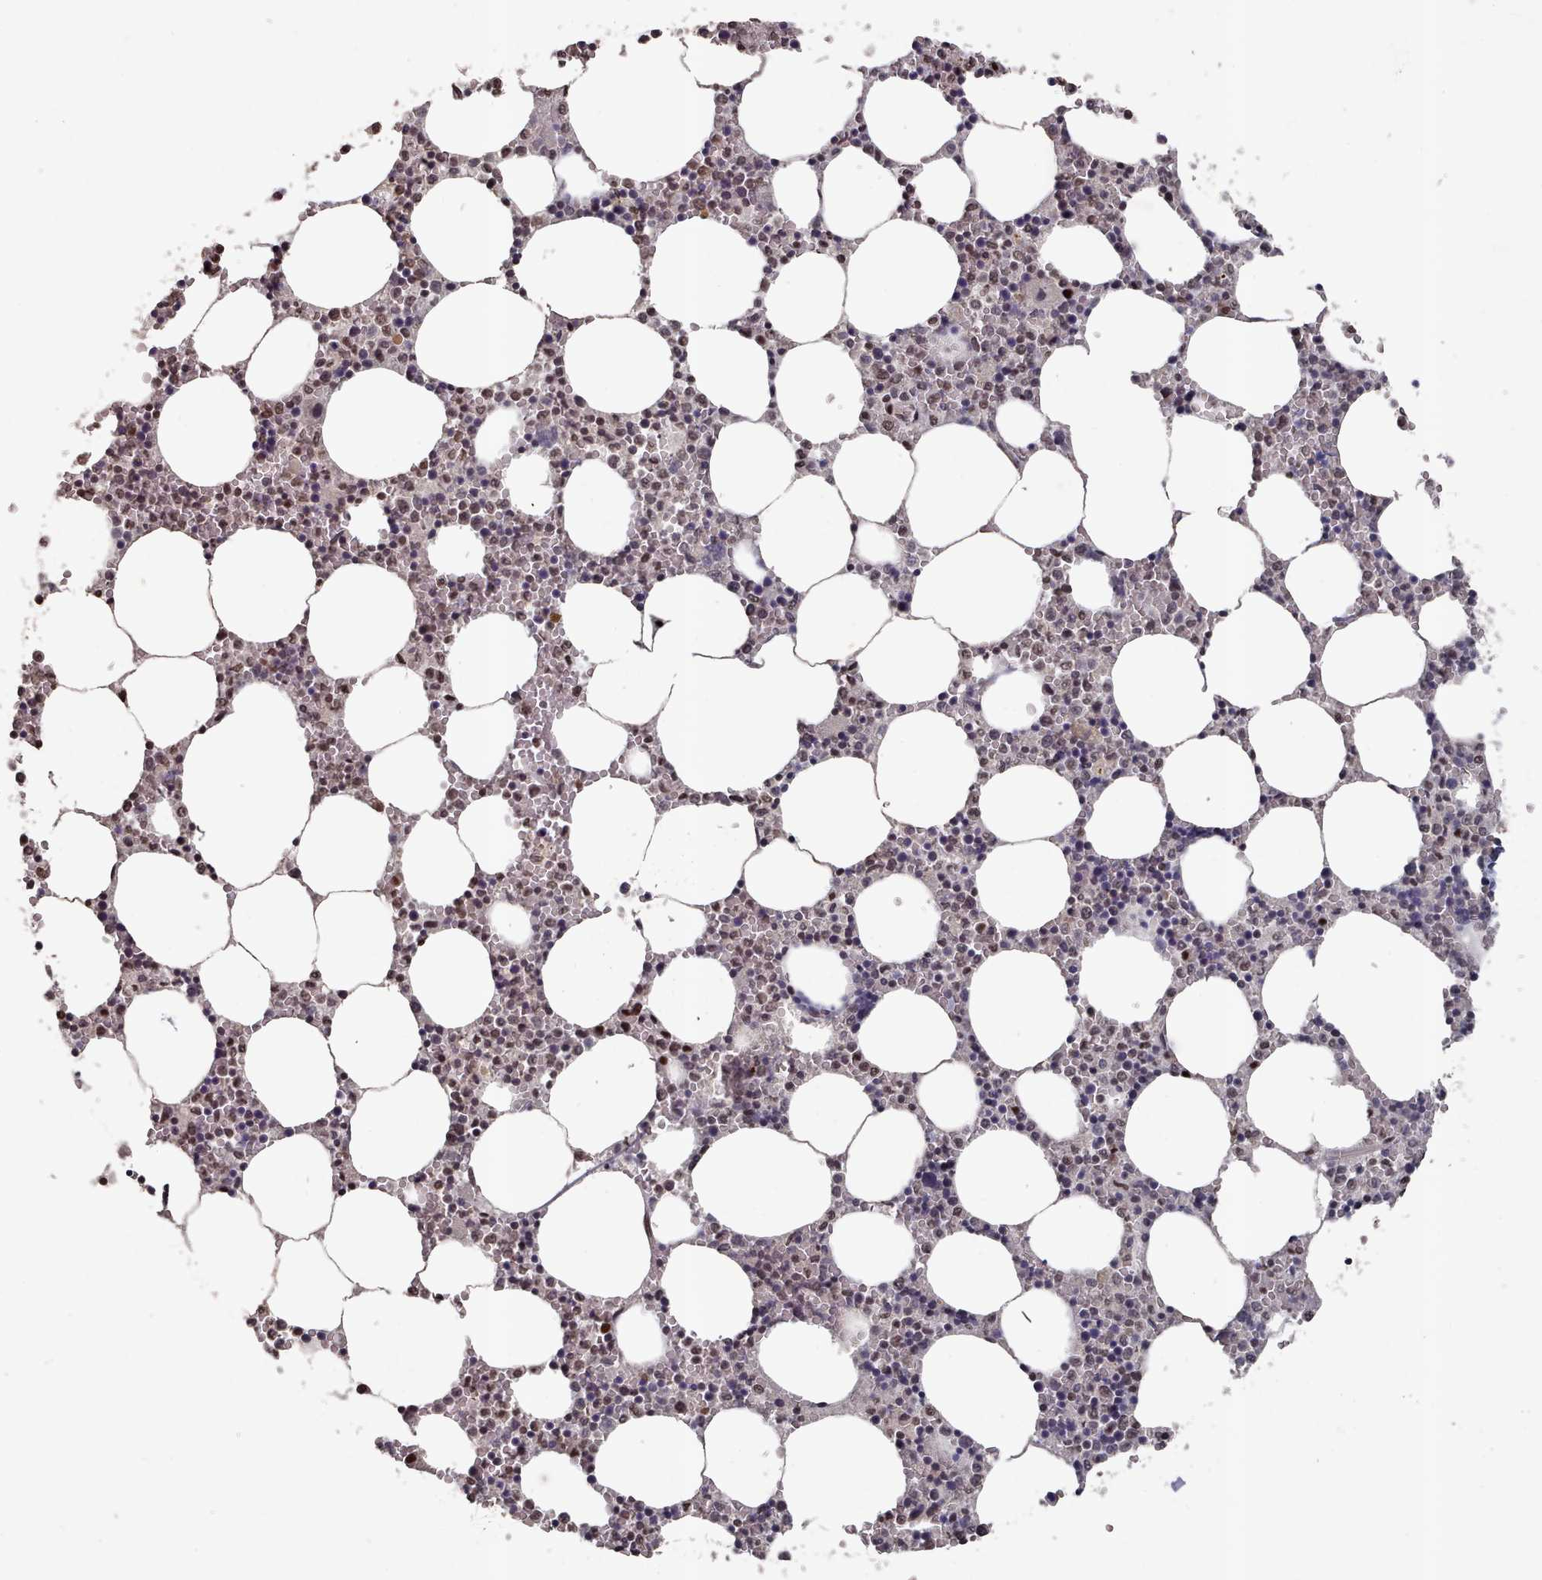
{"staining": {"intensity": "moderate", "quantity": "25%-75%", "location": "nuclear"}, "tissue": "bone marrow", "cell_type": "Hematopoietic cells", "image_type": "normal", "snomed": [{"axis": "morphology", "description": "Normal tissue, NOS"}, {"axis": "topography", "description": "Bone marrow"}], "caption": "Moderate nuclear protein expression is identified in about 25%-75% of hematopoietic cells in bone marrow. Nuclei are stained in blue.", "gene": "PNRC2", "patient": {"sex": "female", "age": 64}}